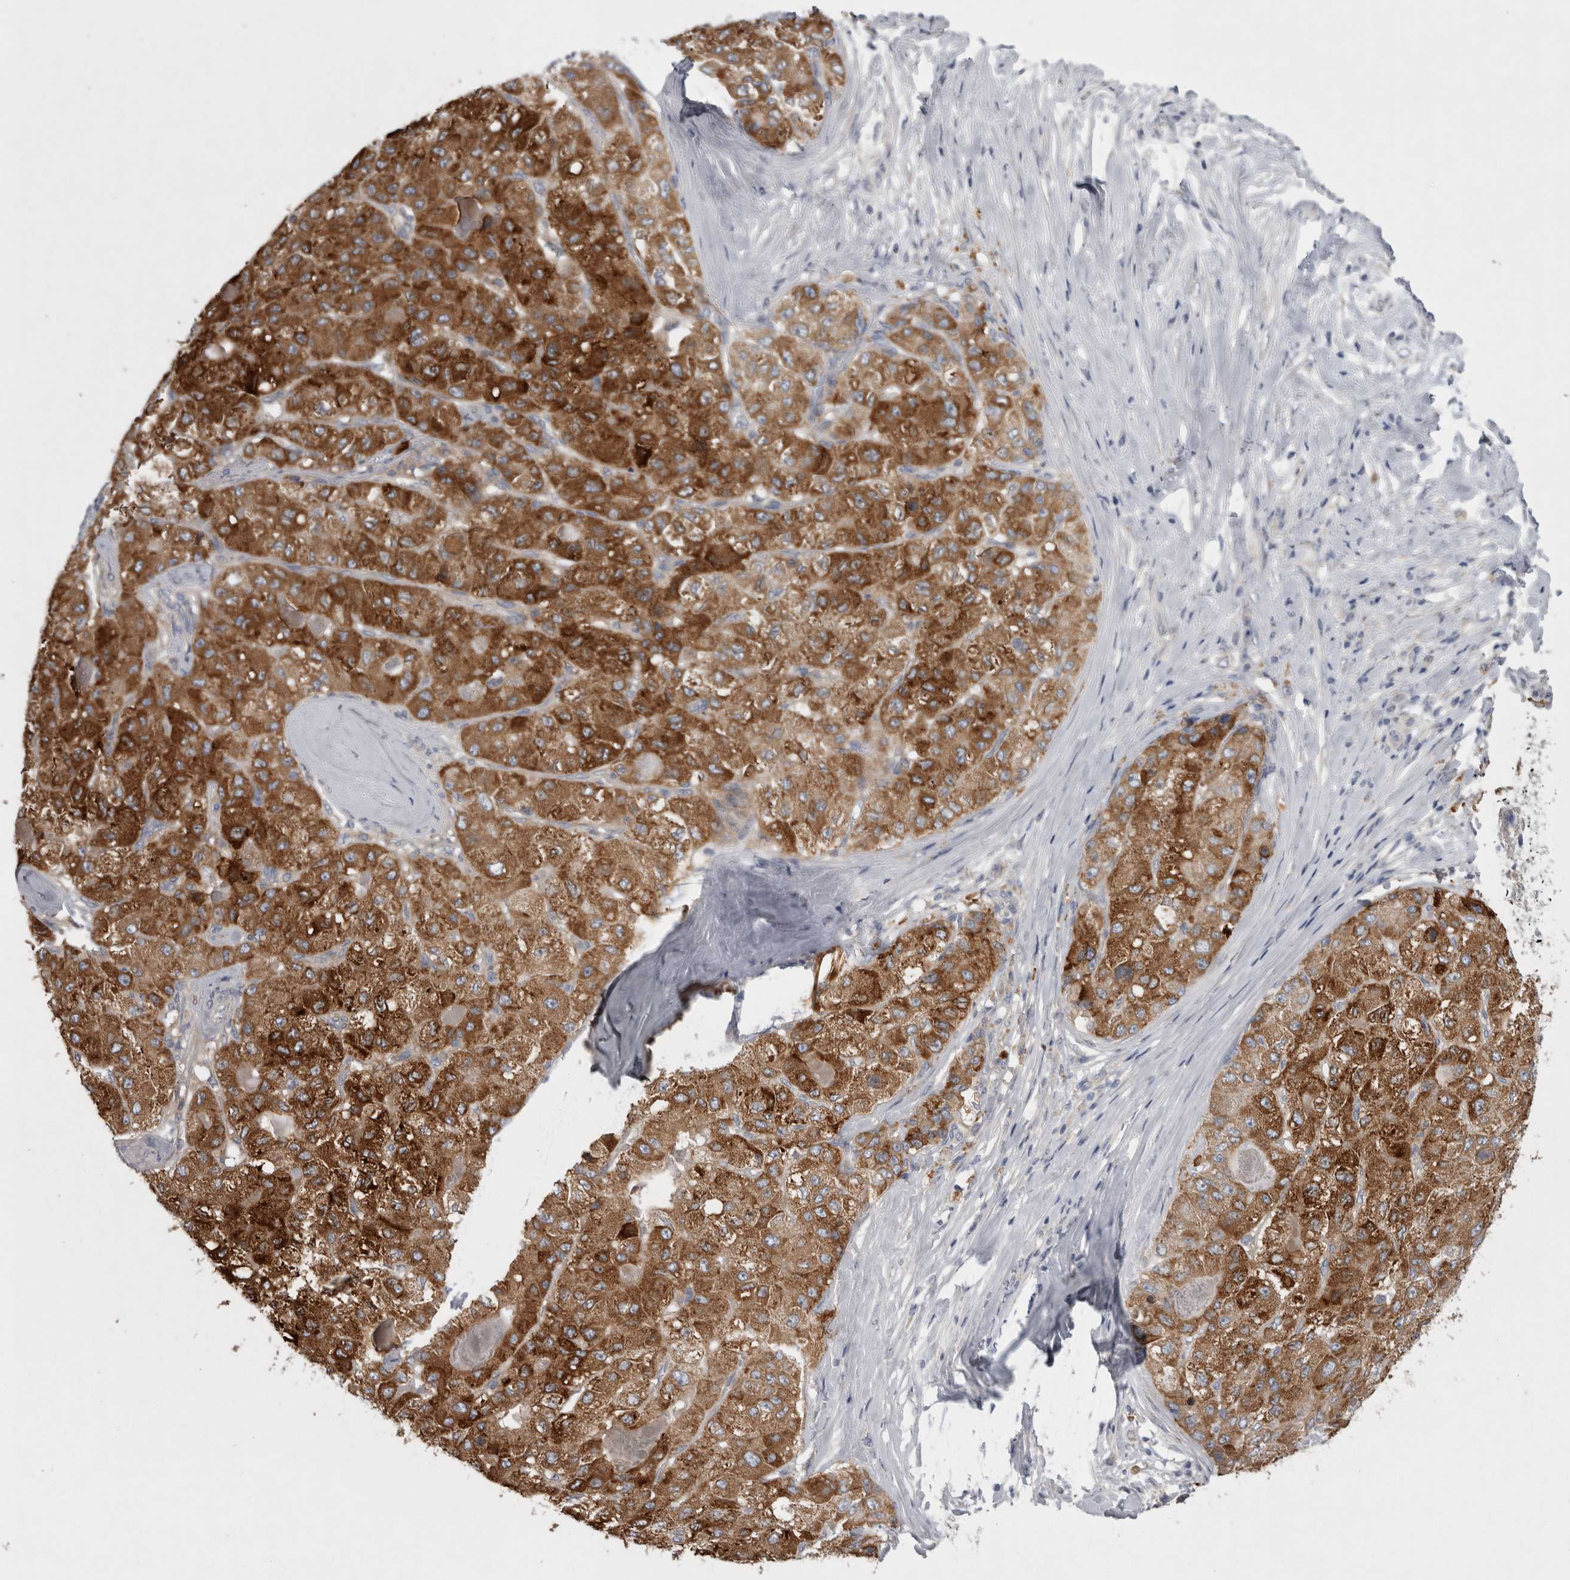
{"staining": {"intensity": "strong", "quantity": ">75%", "location": "cytoplasmic/membranous"}, "tissue": "liver cancer", "cell_type": "Tumor cells", "image_type": "cancer", "snomed": [{"axis": "morphology", "description": "Carcinoma, Hepatocellular, NOS"}, {"axis": "topography", "description": "Liver"}], "caption": "Hepatocellular carcinoma (liver) stained with a protein marker demonstrates strong staining in tumor cells.", "gene": "LRRC40", "patient": {"sex": "male", "age": 80}}